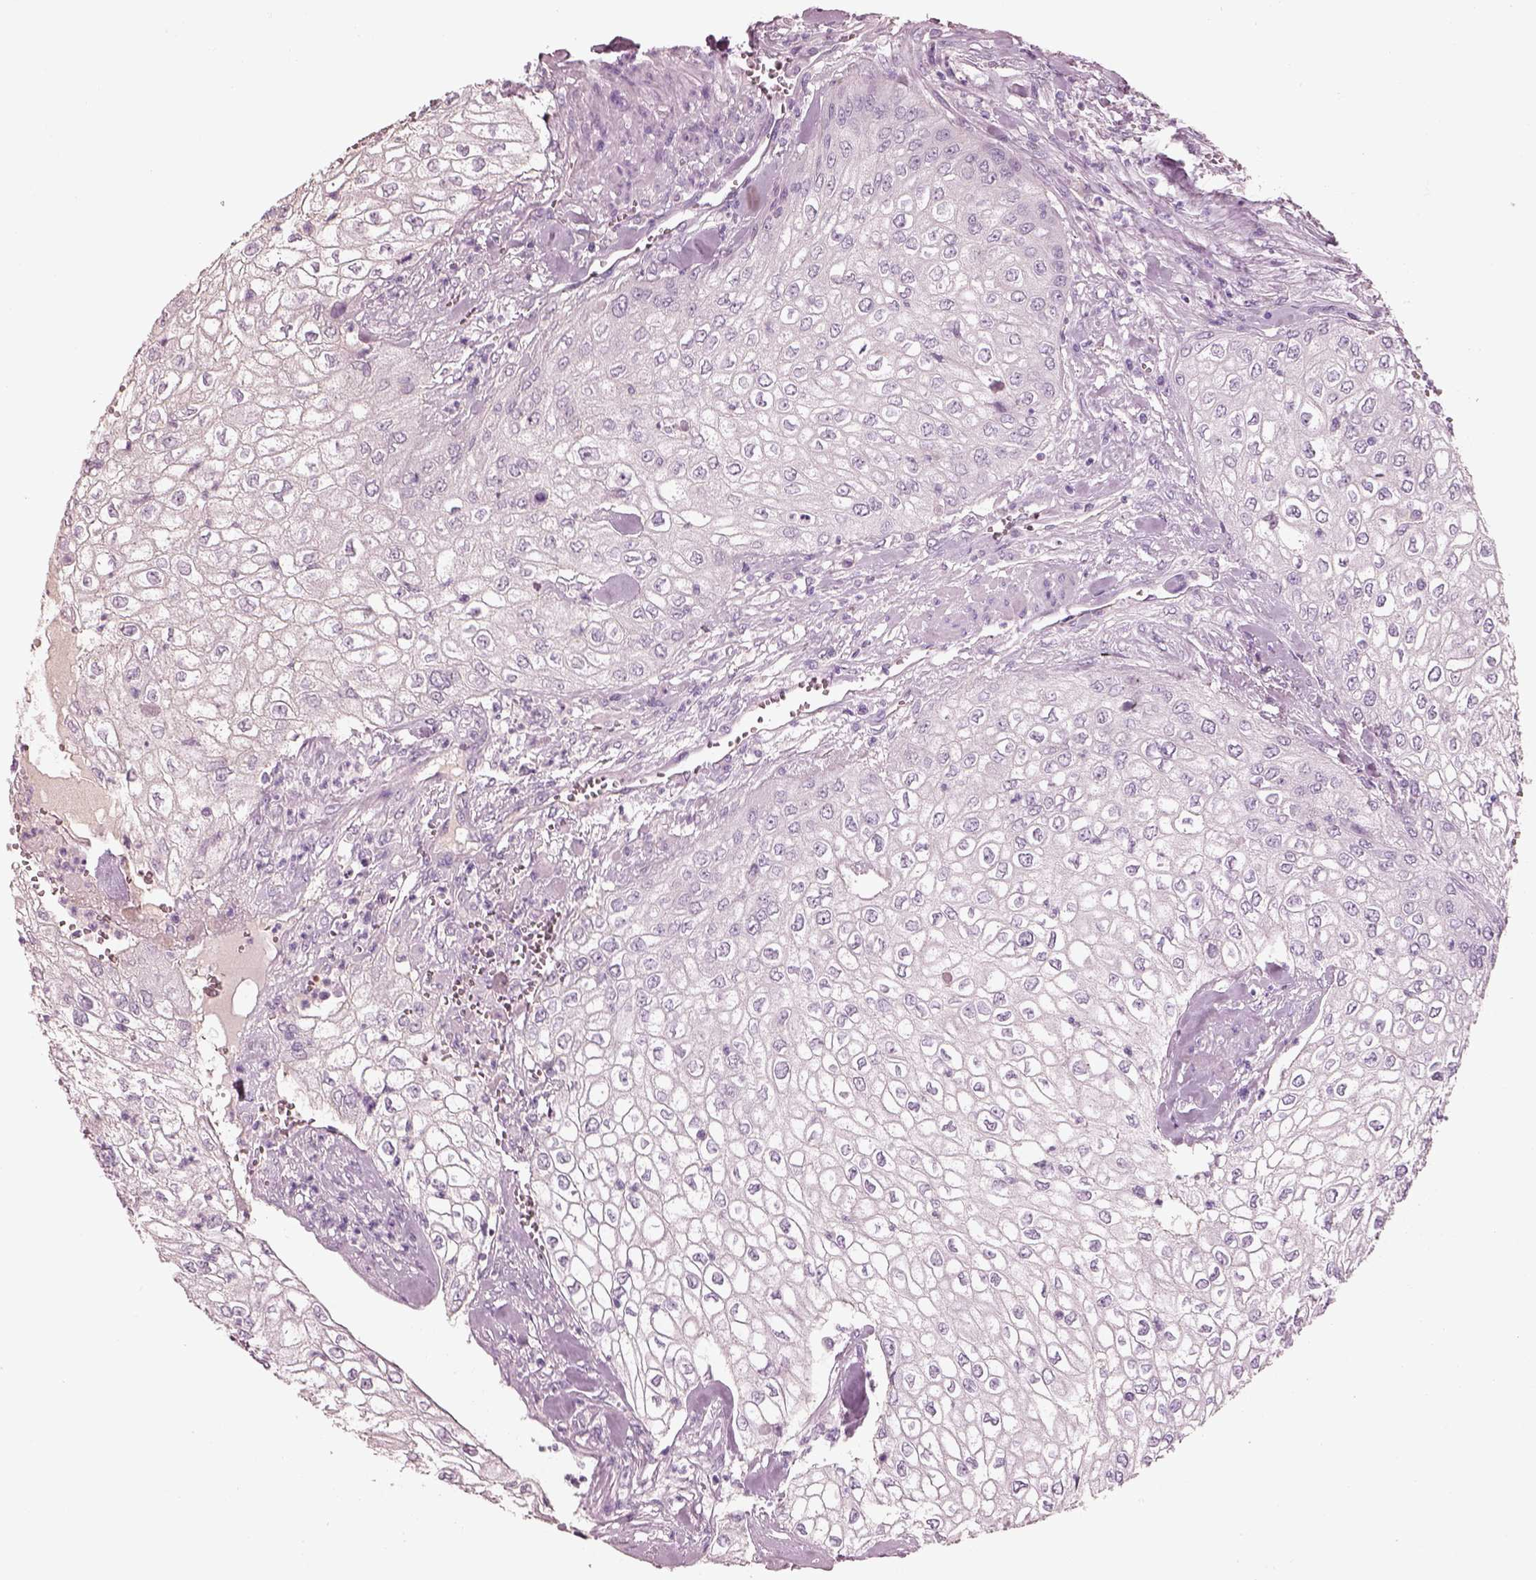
{"staining": {"intensity": "negative", "quantity": "none", "location": "none"}, "tissue": "urothelial cancer", "cell_type": "Tumor cells", "image_type": "cancer", "snomed": [{"axis": "morphology", "description": "Urothelial carcinoma, High grade"}, {"axis": "topography", "description": "Urinary bladder"}], "caption": "The image displays no staining of tumor cells in urothelial carcinoma (high-grade).", "gene": "IGLL1", "patient": {"sex": "male", "age": 62}}